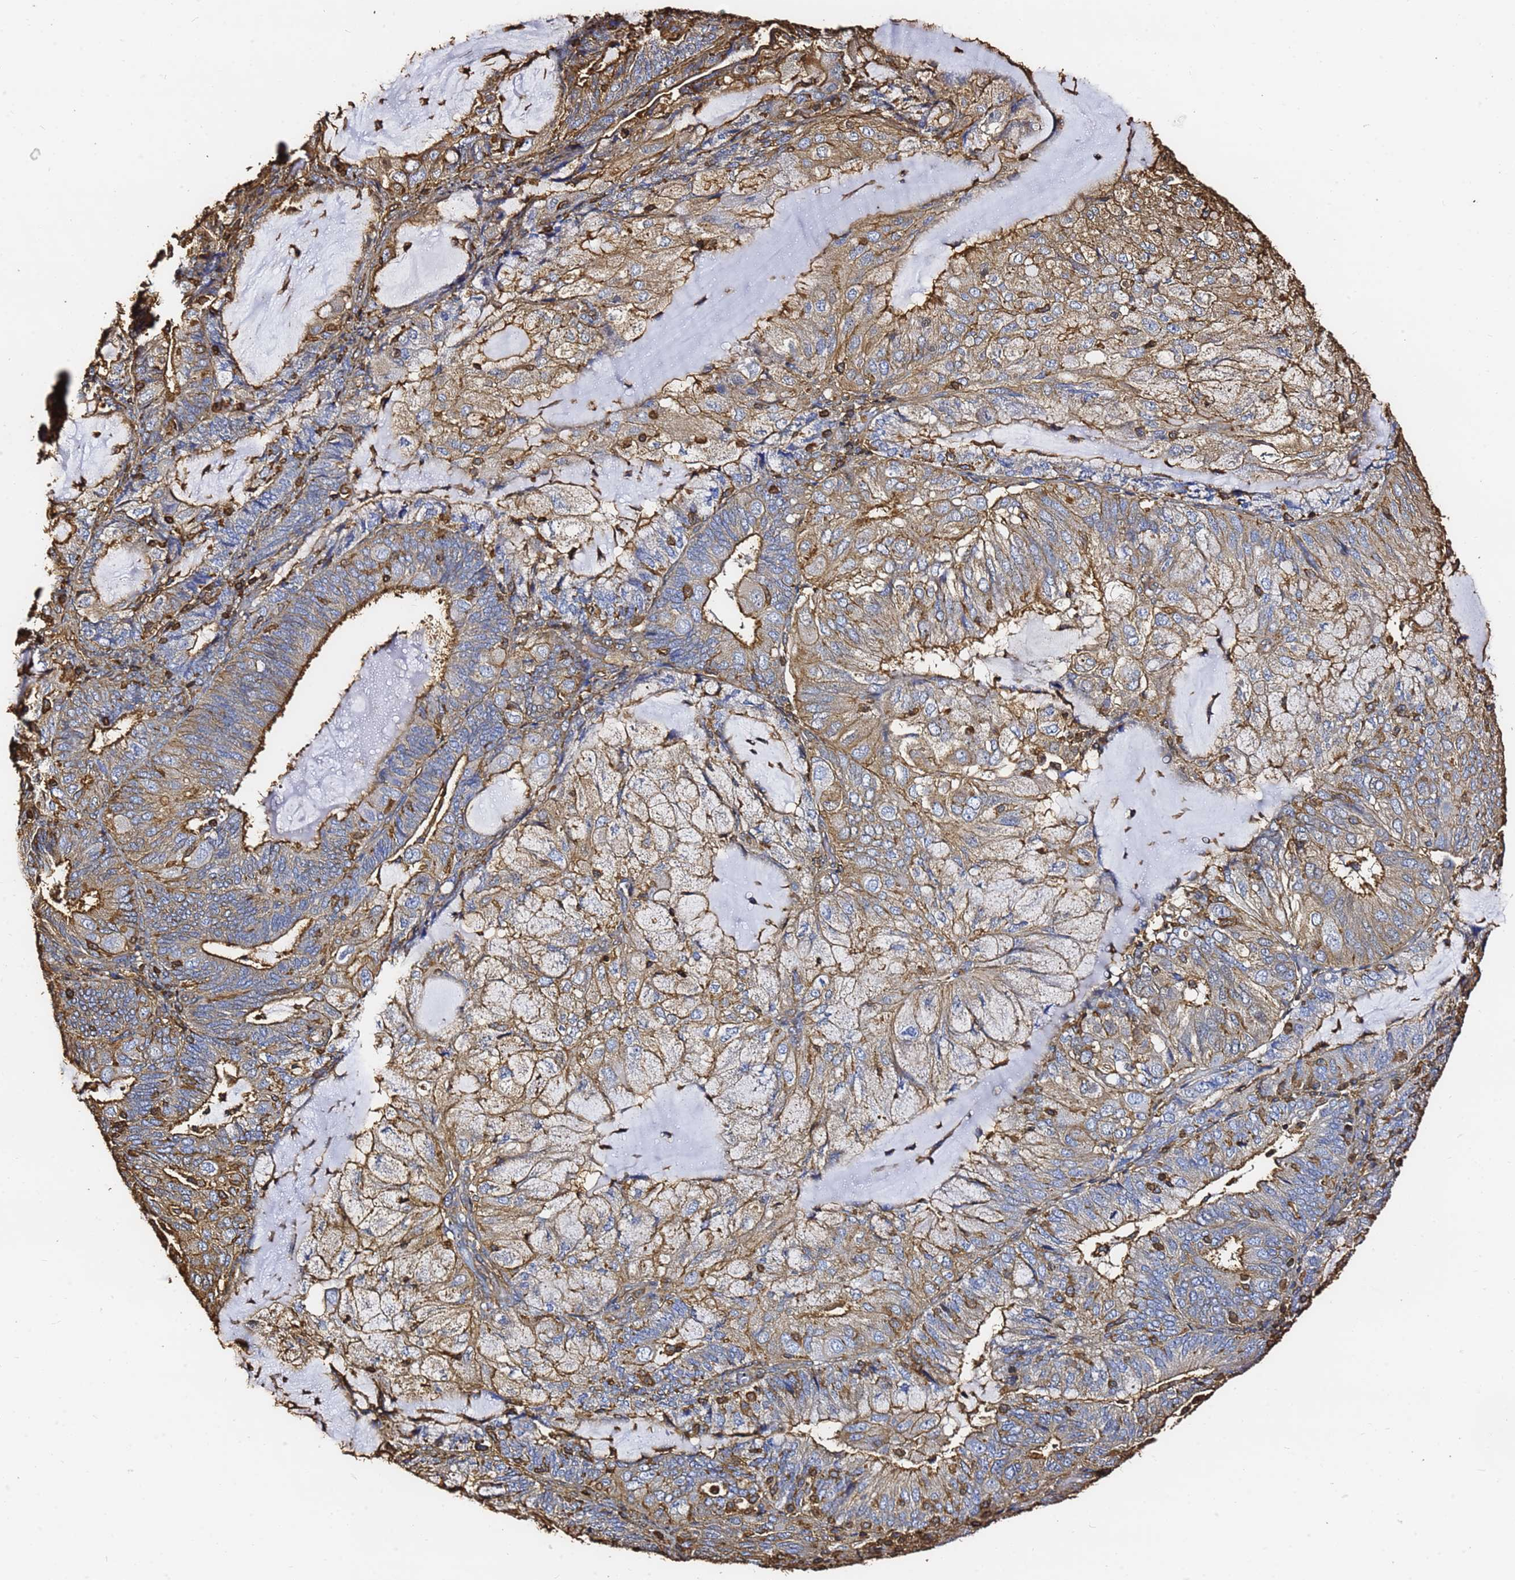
{"staining": {"intensity": "strong", "quantity": "25%-75%", "location": "cytoplasmic/membranous"}, "tissue": "endometrial cancer", "cell_type": "Tumor cells", "image_type": "cancer", "snomed": [{"axis": "morphology", "description": "Adenocarcinoma, NOS"}, {"axis": "topography", "description": "Endometrium"}], "caption": "The histopathology image shows a brown stain indicating the presence of a protein in the cytoplasmic/membranous of tumor cells in adenocarcinoma (endometrial). (Stains: DAB (3,3'-diaminobenzidine) in brown, nuclei in blue, Microscopy: brightfield microscopy at high magnification).", "gene": "ACTB", "patient": {"sex": "female", "age": 81}}